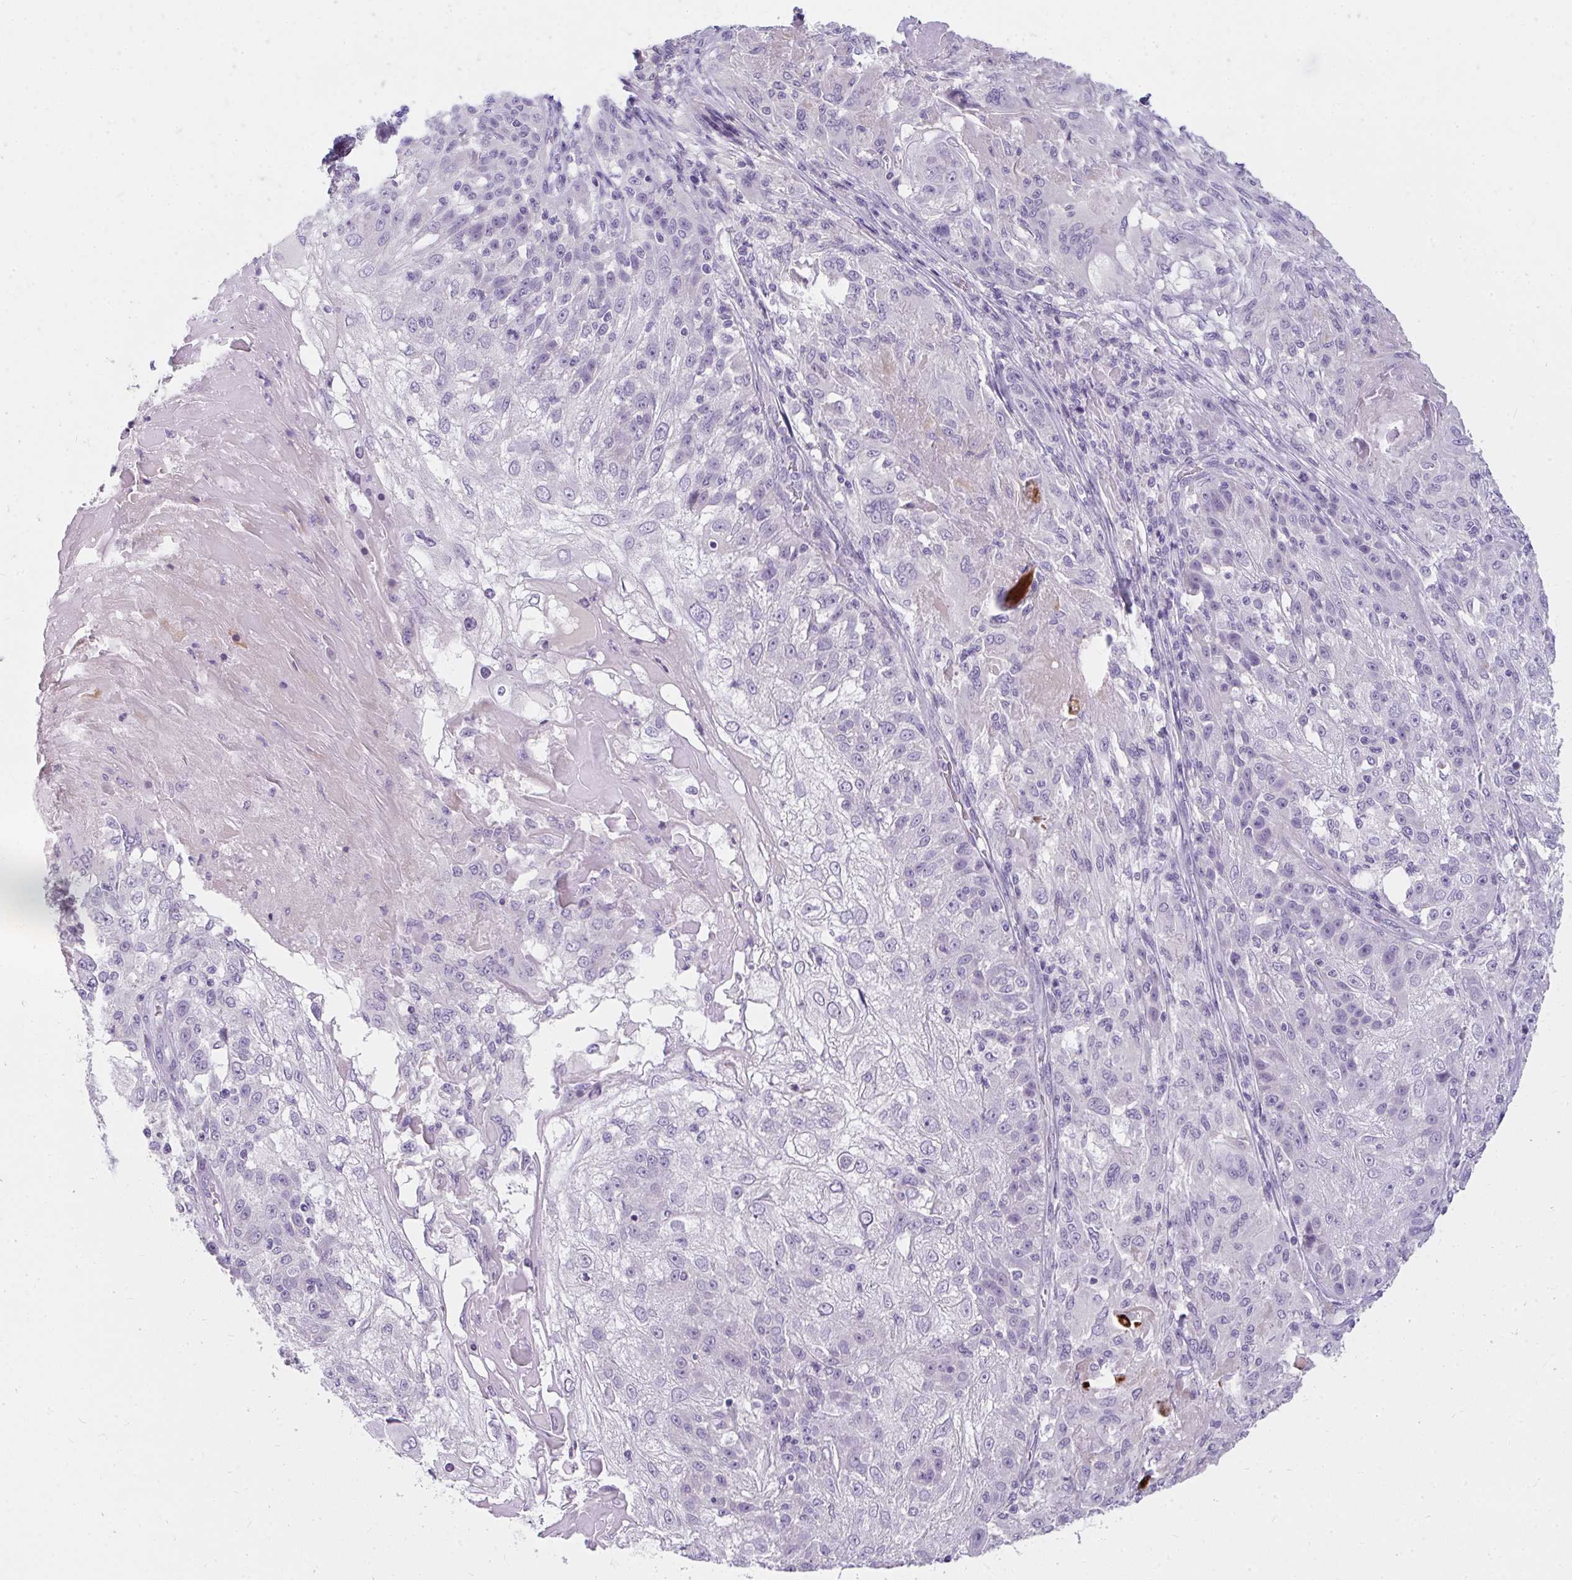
{"staining": {"intensity": "negative", "quantity": "none", "location": "none"}, "tissue": "skin cancer", "cell_type": "Tumor cells", "image_type": "cancer", "snomed": [{"axis": "morphology", "description": "Normal tissue, NOS"}, {"axis": "morphology", "description": "Squamous cell carcinoma, NOS"}, {"axis": "topography", "description": "Skin"}], "caption": "DAB (3,3'-diaminobenzidine) immunohistochemical staining of human skin cancer (squamous cell carcinoma) demonstrates no significant positivity in tumor cells. (Brightfield microscopy of DAB (3,3'-diaminobenzidine) immunohistochemistry (IHC) at high magnification).", "gene": "PPP1R3G", "patient": {"sex": "female", "age": 83}}